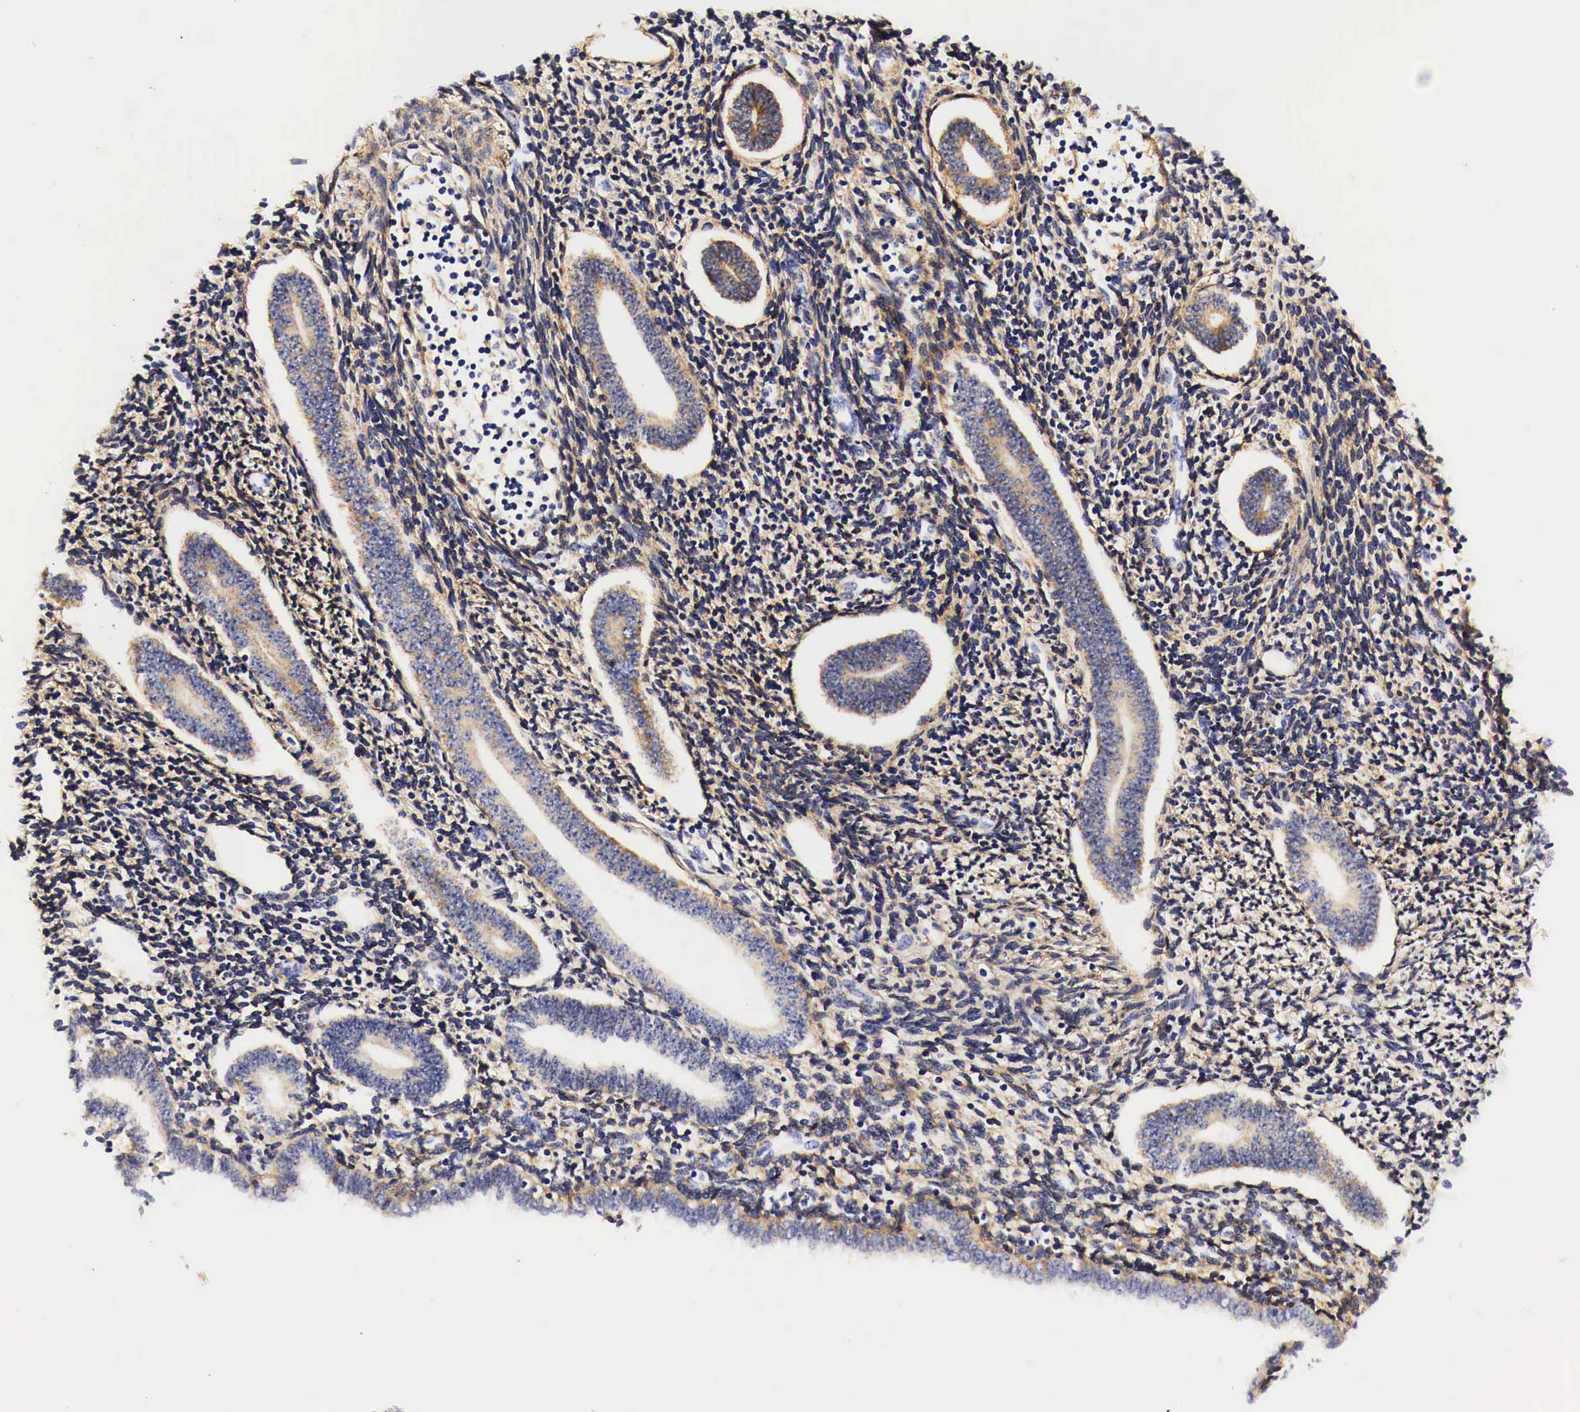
{"staining": {"intensity": "weak", "quantity": "25%-75%", "location": "cytoplasmic/membranous"}, "tissue": "endometrium", "cell_type": "Cells in endometrial stroma", "image_type": "normal", "snomed": [{"axis": "morphology", "description": "Normal tissue, NOS"}, {"axis": "topography", "description": "Endometrium"}], "caption": "This photomicrograph displays IHC staining of normal human endometrium, with low weak cytoplasmic/membranous staining in approximately 25%-75% of cells in endometrial stroma.", "gene": "EGFR", "patient": {"sex": "female", "age": 52}}